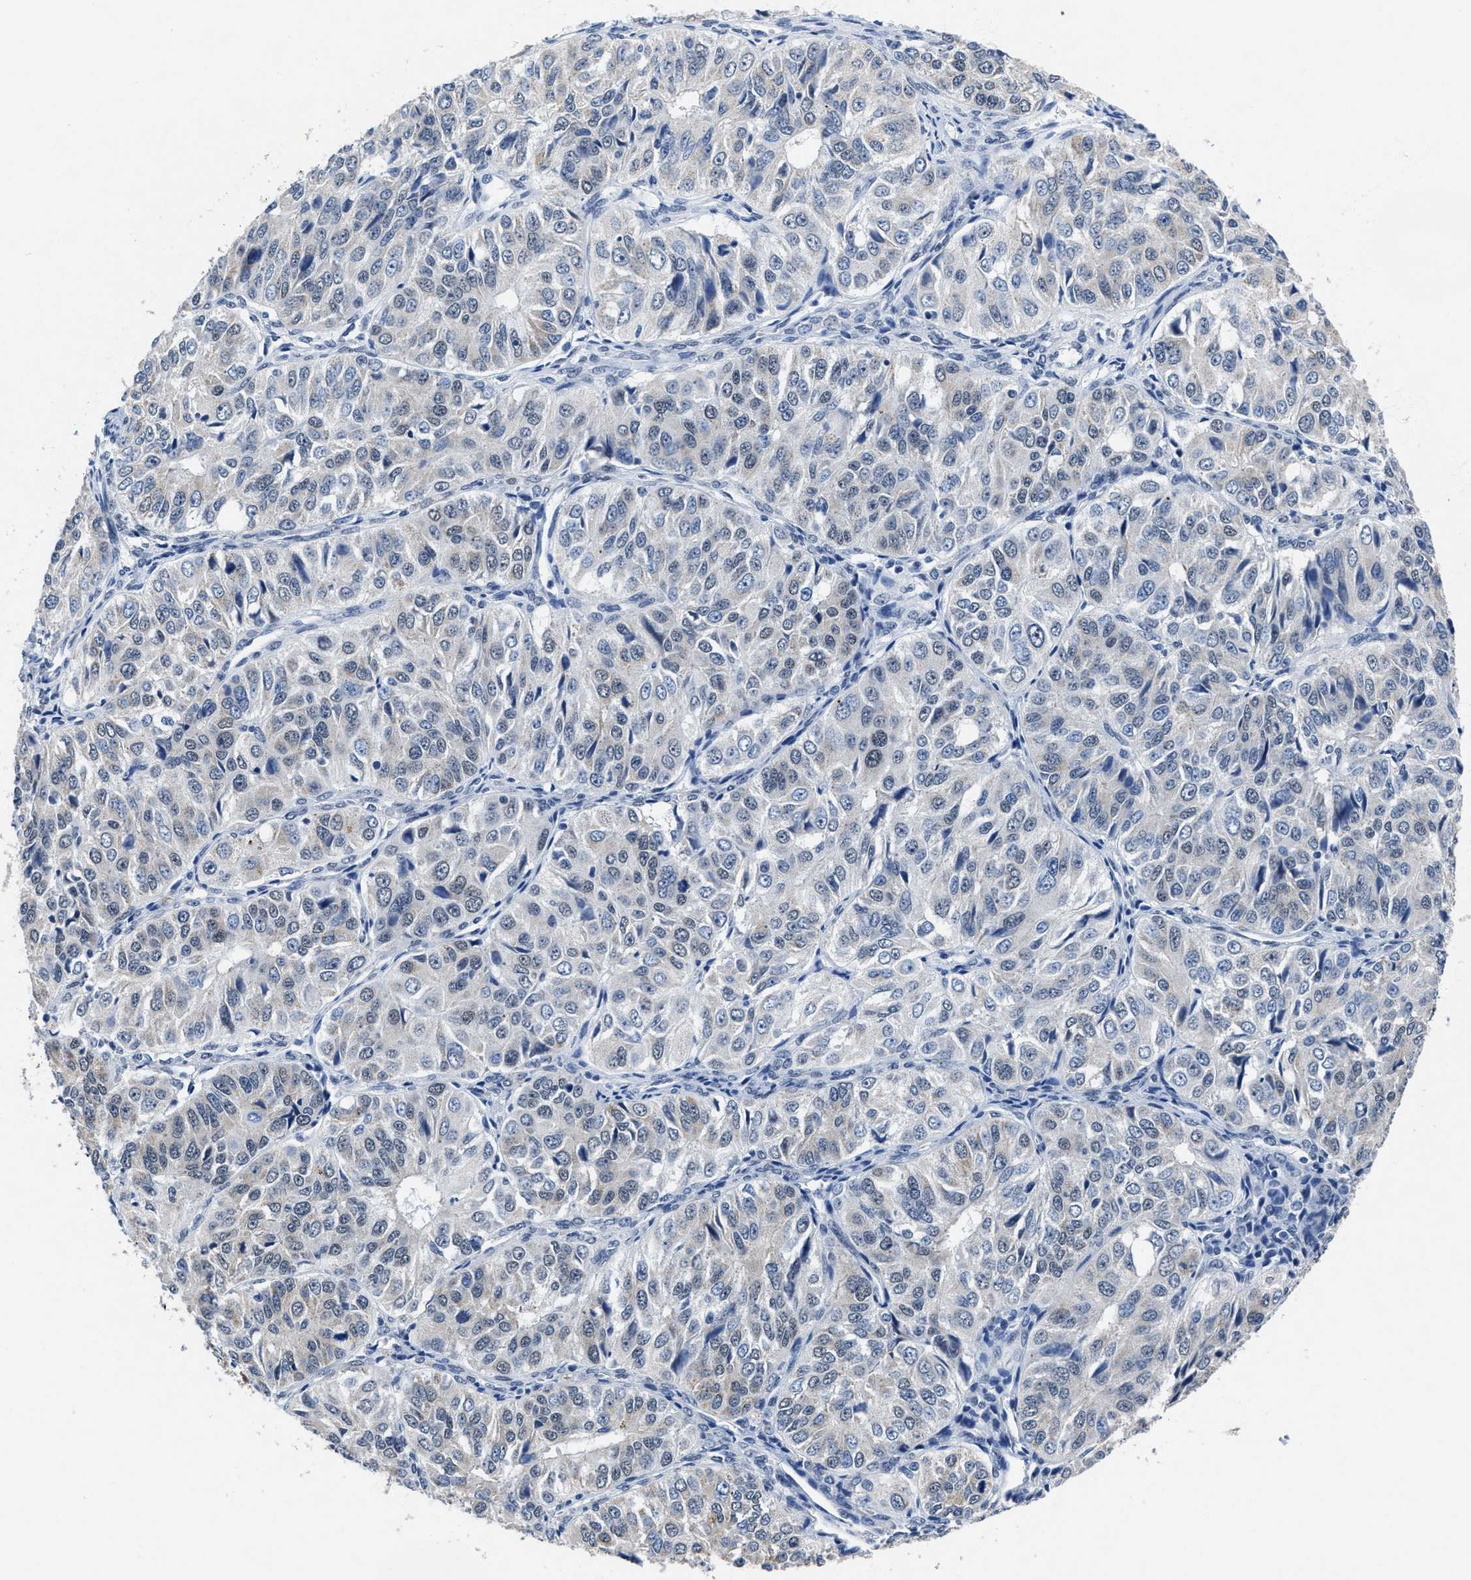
{"staining": {"intensity": "weak", "quantity": "<25%", "location": "cytoplasmic/membranous"}, "tissue": "ovarian cancer", "cell_type": "Tumor cells", "image_type": "cancer", "snomed": [{"axis": "morphology", "description": "Carcinoma, endometroid"}, {"axis": "topography", "description": "Ovary"}], "caption": "The image demonstrates no significant expression in tumor cells of endometroid carcinoma (ovarian).", "gene": "ID3", "patient": {"sex": "female", "age": 51}}